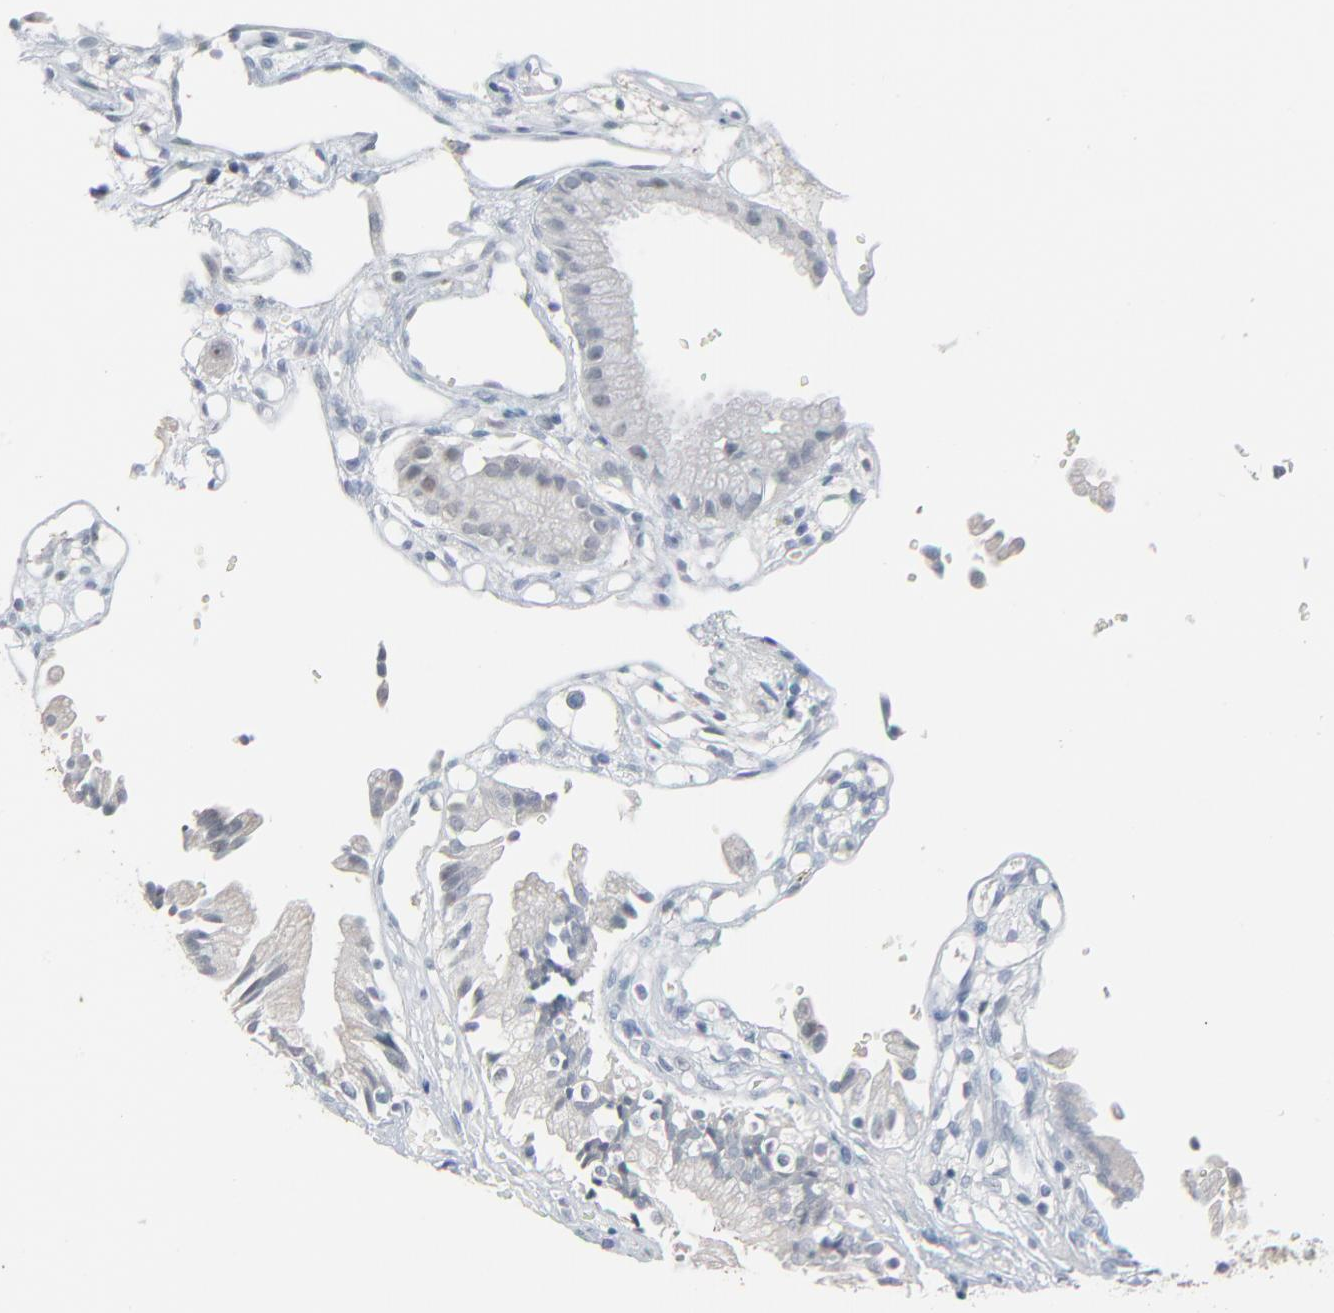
{"staining": {"intensity": "negative", "quantity": "none", "location": "none"}, "tissue": "gallbladder", "cell_type": "Glandular cells", "image_type": "normal", "snomed": [{"axis": "morphology", "description": "Normal tissue, NOS"}, {"axis": "topography", "description": "Gallbladder"}], "caption": "Histopathology image shows no protein expression in glandular cells of normal gallbladder. Brightfield microscopy of immunohistochemistry stained with DAB (brown) and hematoxylin (blue), captured at high magnification.", "gene": "SAGE1", "patient": {"sex": "male", "age": 65}}